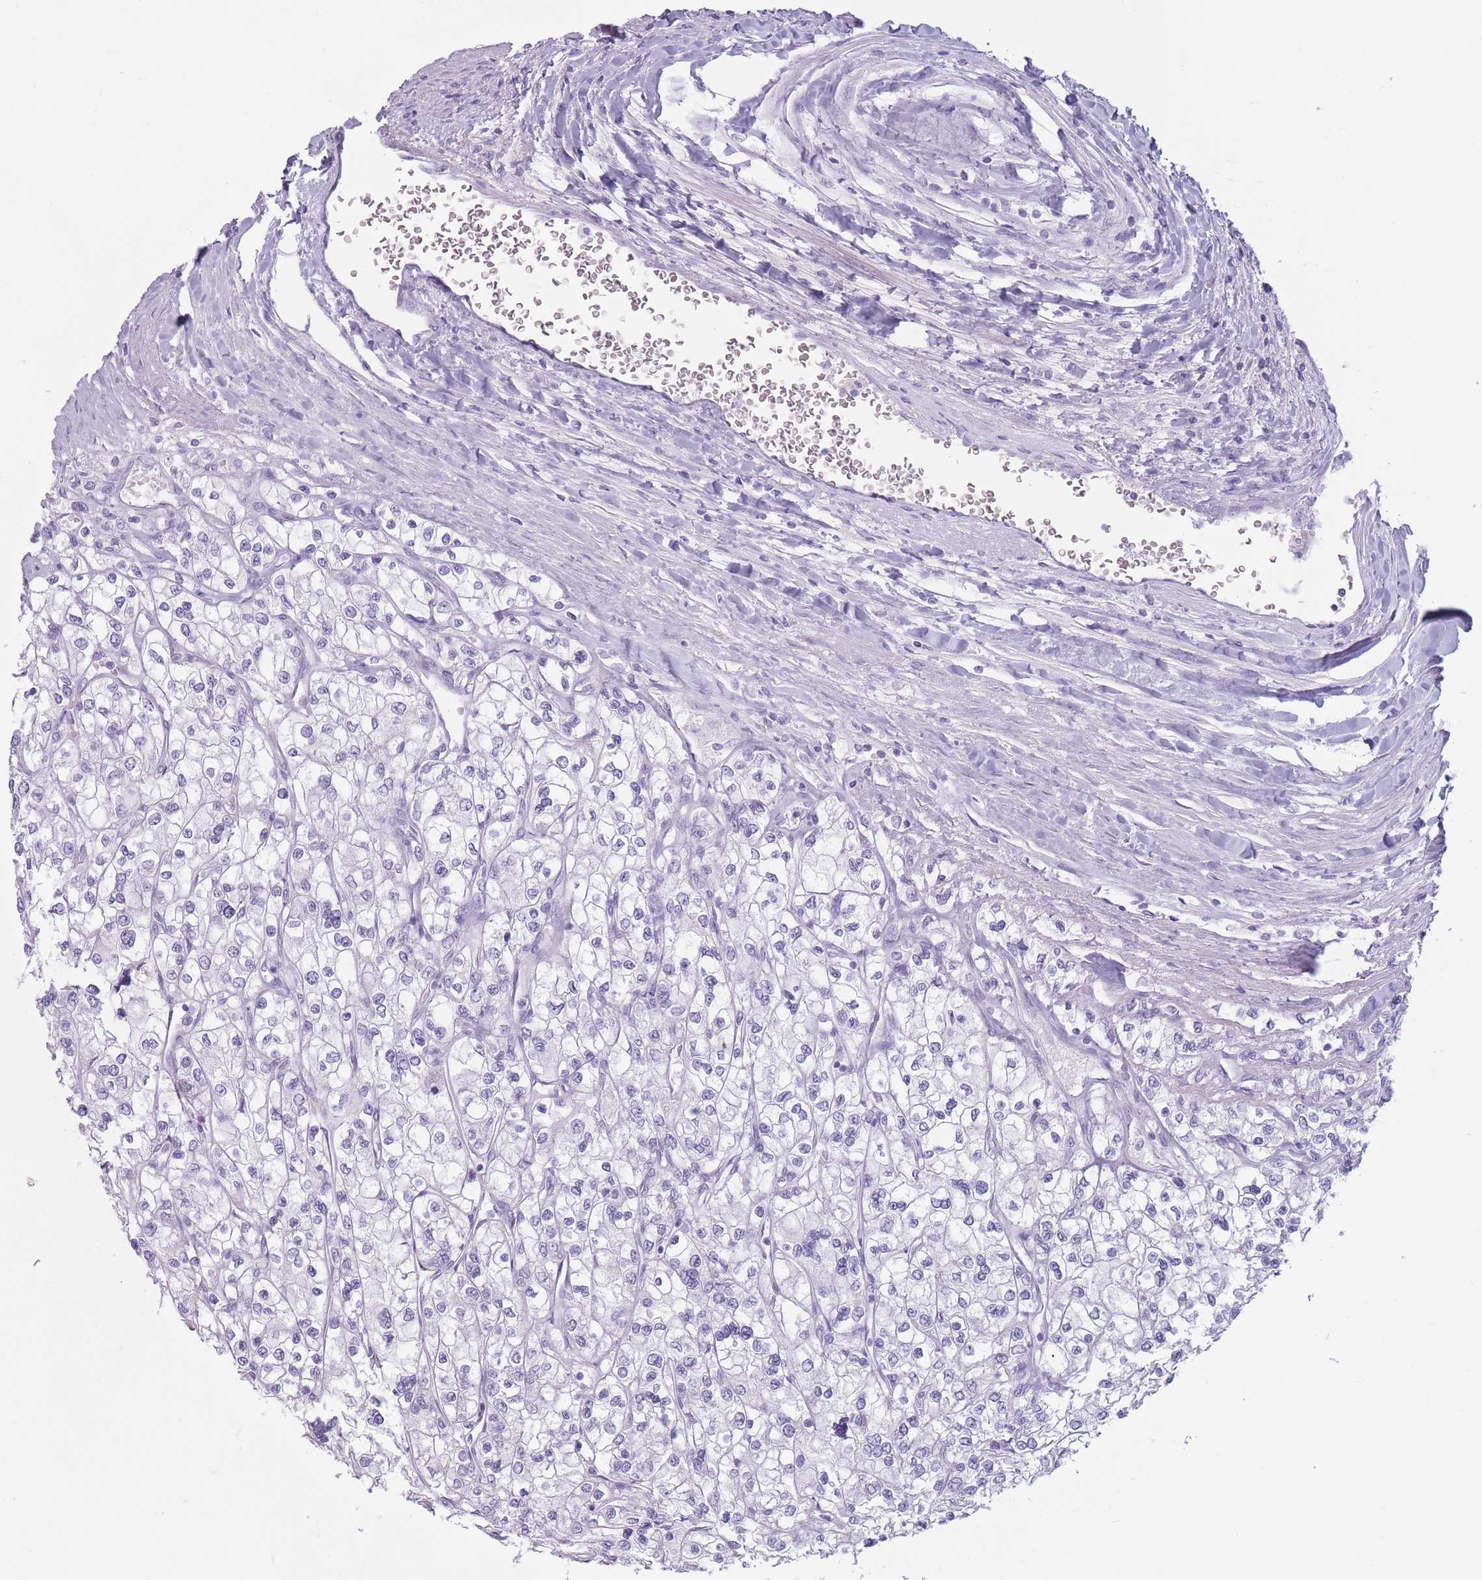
{"staining": {"intensity": "negative", "quantity": "none", "location": "none"}, "tissue": "renal cancer", "cell_type": "Tumor cells", "image_type": "cancer", "snomed": [{"axis": "morphology", "description": "Adenocarcinoma, NOS"}, {"axis": "topography", "description": "Kidney"}], "caption": "IHC of human renal cancer reveals no expression in tumor cells.", "gene": "PNMA3", "patient": {"sex": "male", "age": 80}}